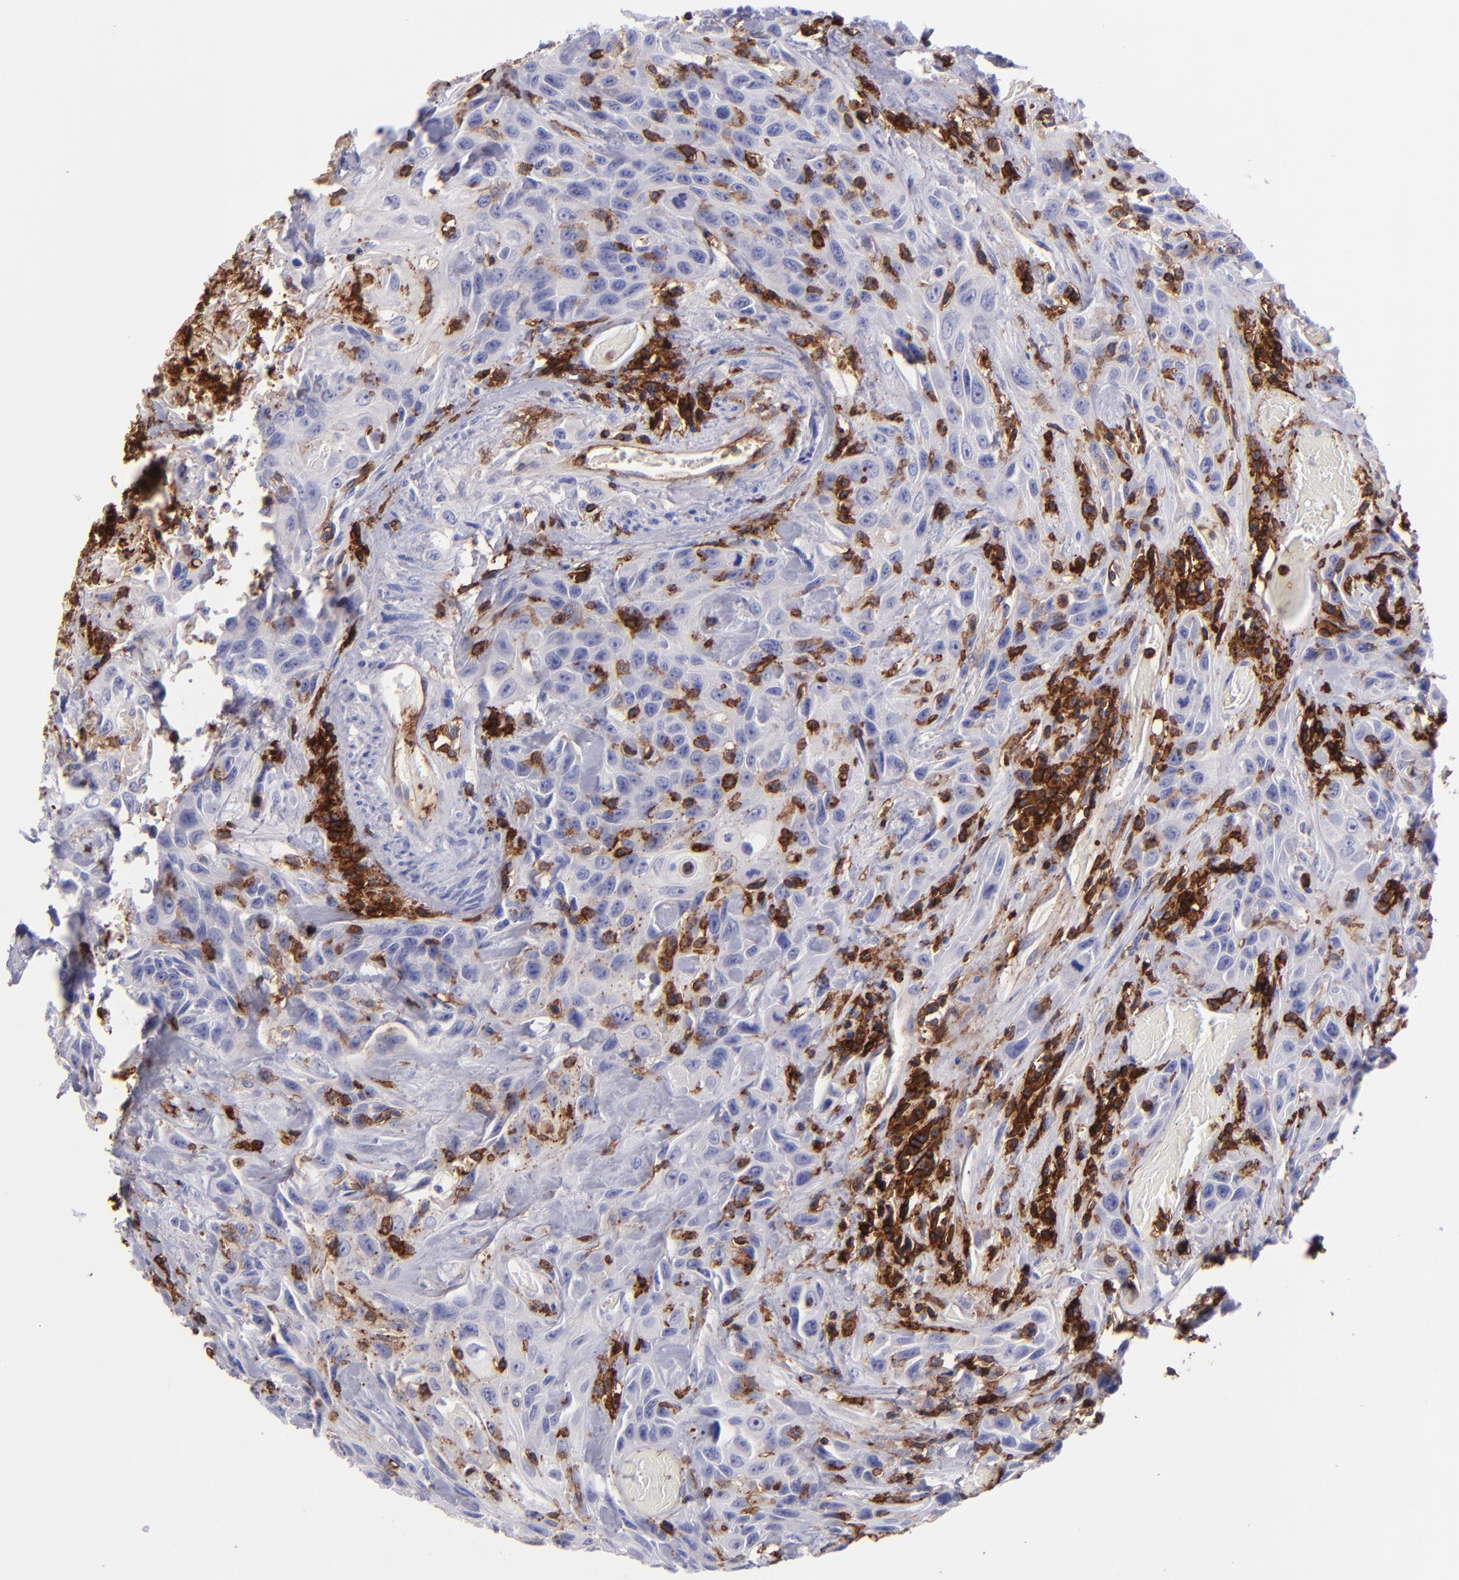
{"staining": {"intensity": "moderate", "quantity": "<25%", "location": "cytoplasmic/membranous"}, "tissue": "urothelial cancer", "cell_type": "Tumor cells", "image_type": "cancer", "snomed": [{"axis": "morphology", "description": "Urothelial carcinoma, High grade"}, {"axis": "topography", "description": "Urinary bladder"}], "caption": "Human urothelial cancer stained with a brown dye shows moderate cytoplasmic/membranous positive staining in approximately <25% of tumor cells.", "gene": "ICAM3", "patient": {"sex": "female", "age": 84}}